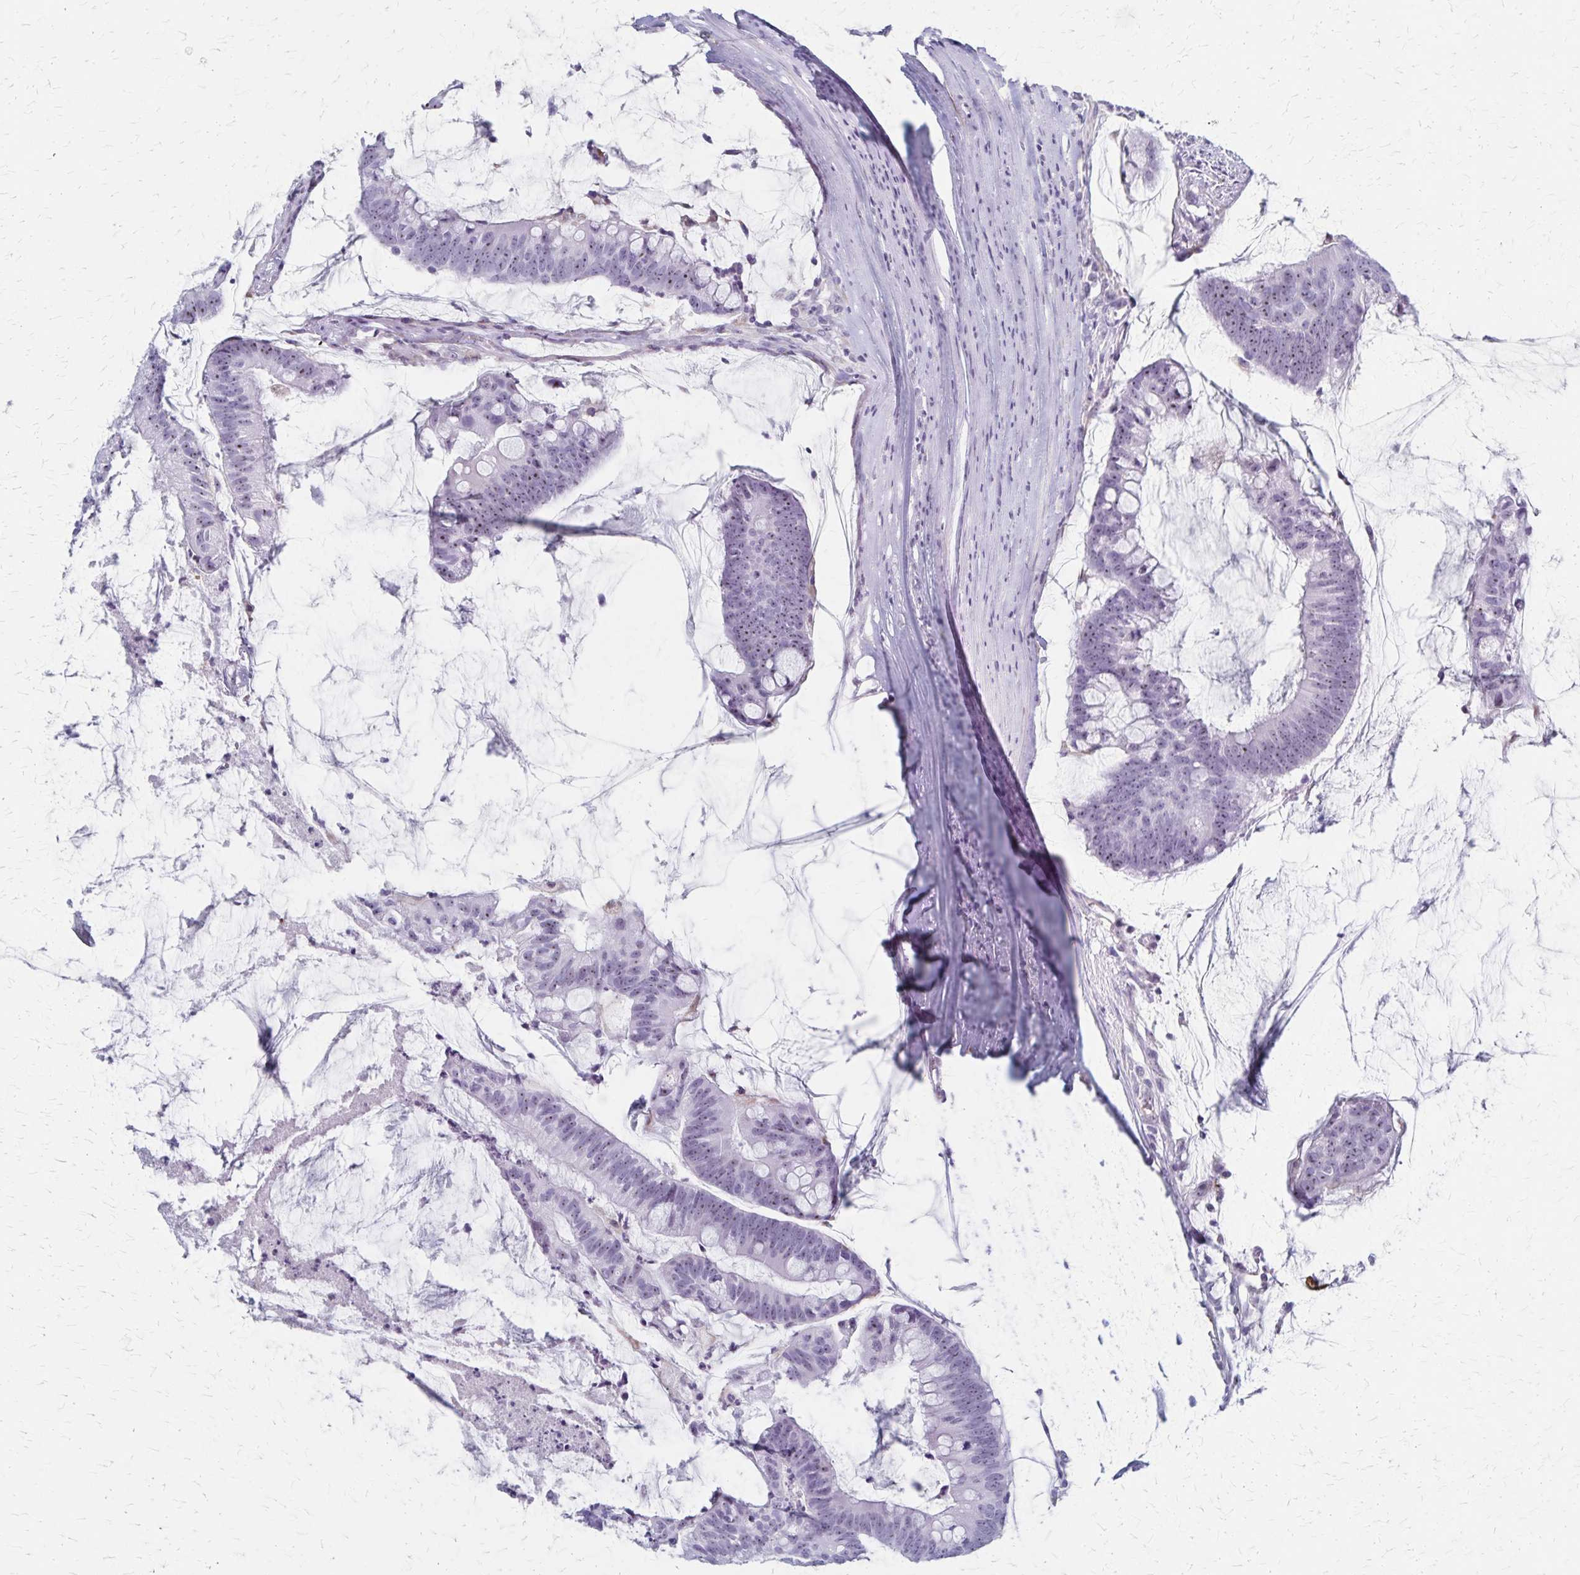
{"staining": {"intensity": "weak", "quantity": "<25%", "location": "nuclear"}, "tissue": "colorectal cancer", "cell_type": "Tumor cells", "image_type": "cancer", "snomed": [{"axis": "morphology", "description": "Adenocarcinoma, NOS"}, {"axis": "topography", "description": "Colon"}], "caption": "This is a photomicrograph of immunohistochemistry (IHC) staining of colorectal cancer, which shows no positivity in tumor cells.", "gene": "DLK2", "patient": {"sex": "male", "age": 62}}